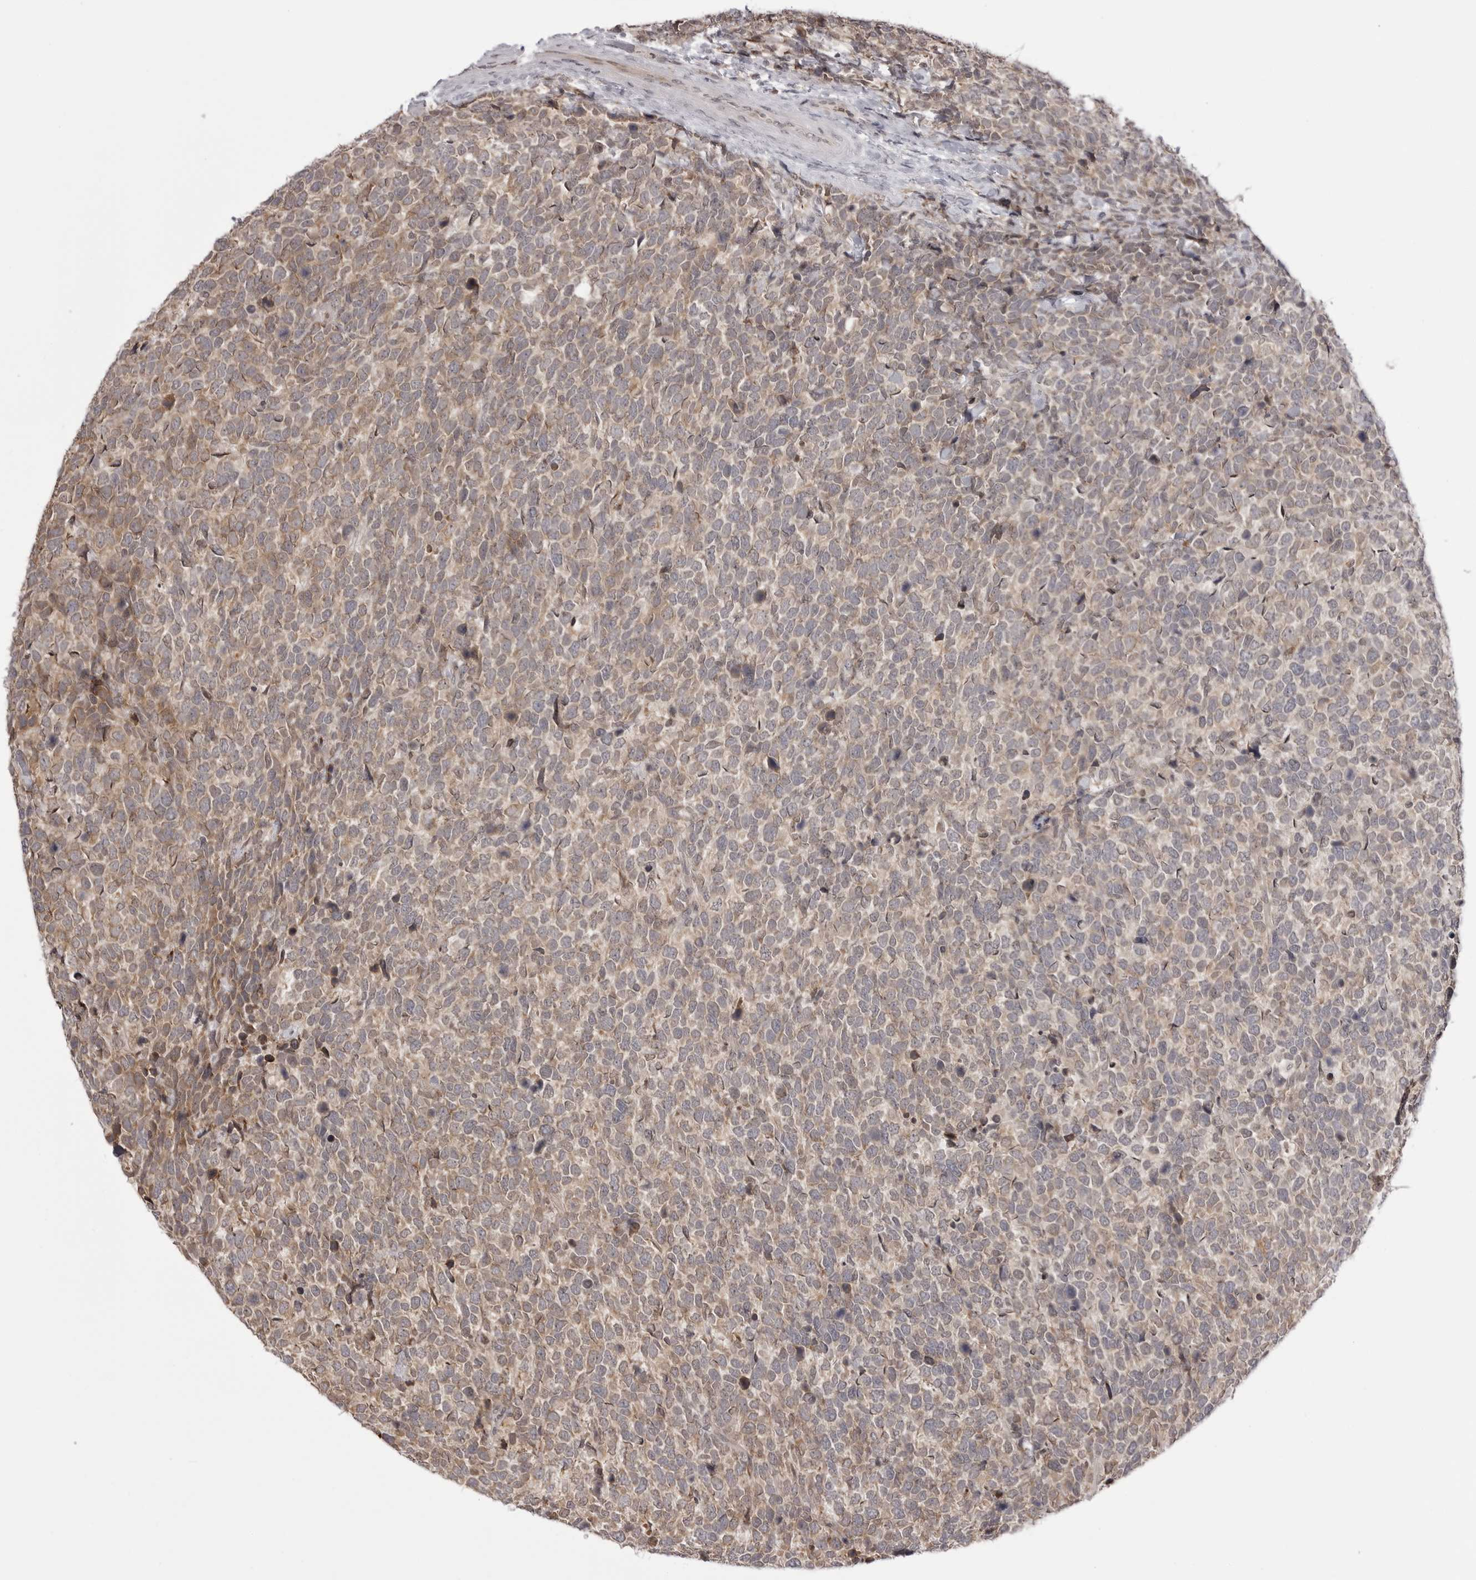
{"staining": {"intensity": "weak", "quantity": ">75%", "location": "cytoplasmic/membranous"}, "tissue": "urothelial cancer", "cell_type": "Tumor cells", "image_type": "cancer", "snomed": [{"axis": "morphology", "description": "Urothelial carcinoma, High grade"}, {"axis": "topography", "description": "Urinary bladder"}], "caption": "This photomicrograph displays immunohistochemistry (IHC) staining of high-grade urothelial carcinoma, with low weak cytoplasmic/membranous expression in approximately >75% of tumor cells.", "gene": "PTK2B", "patient": {"sex": "female", "age": 82}}